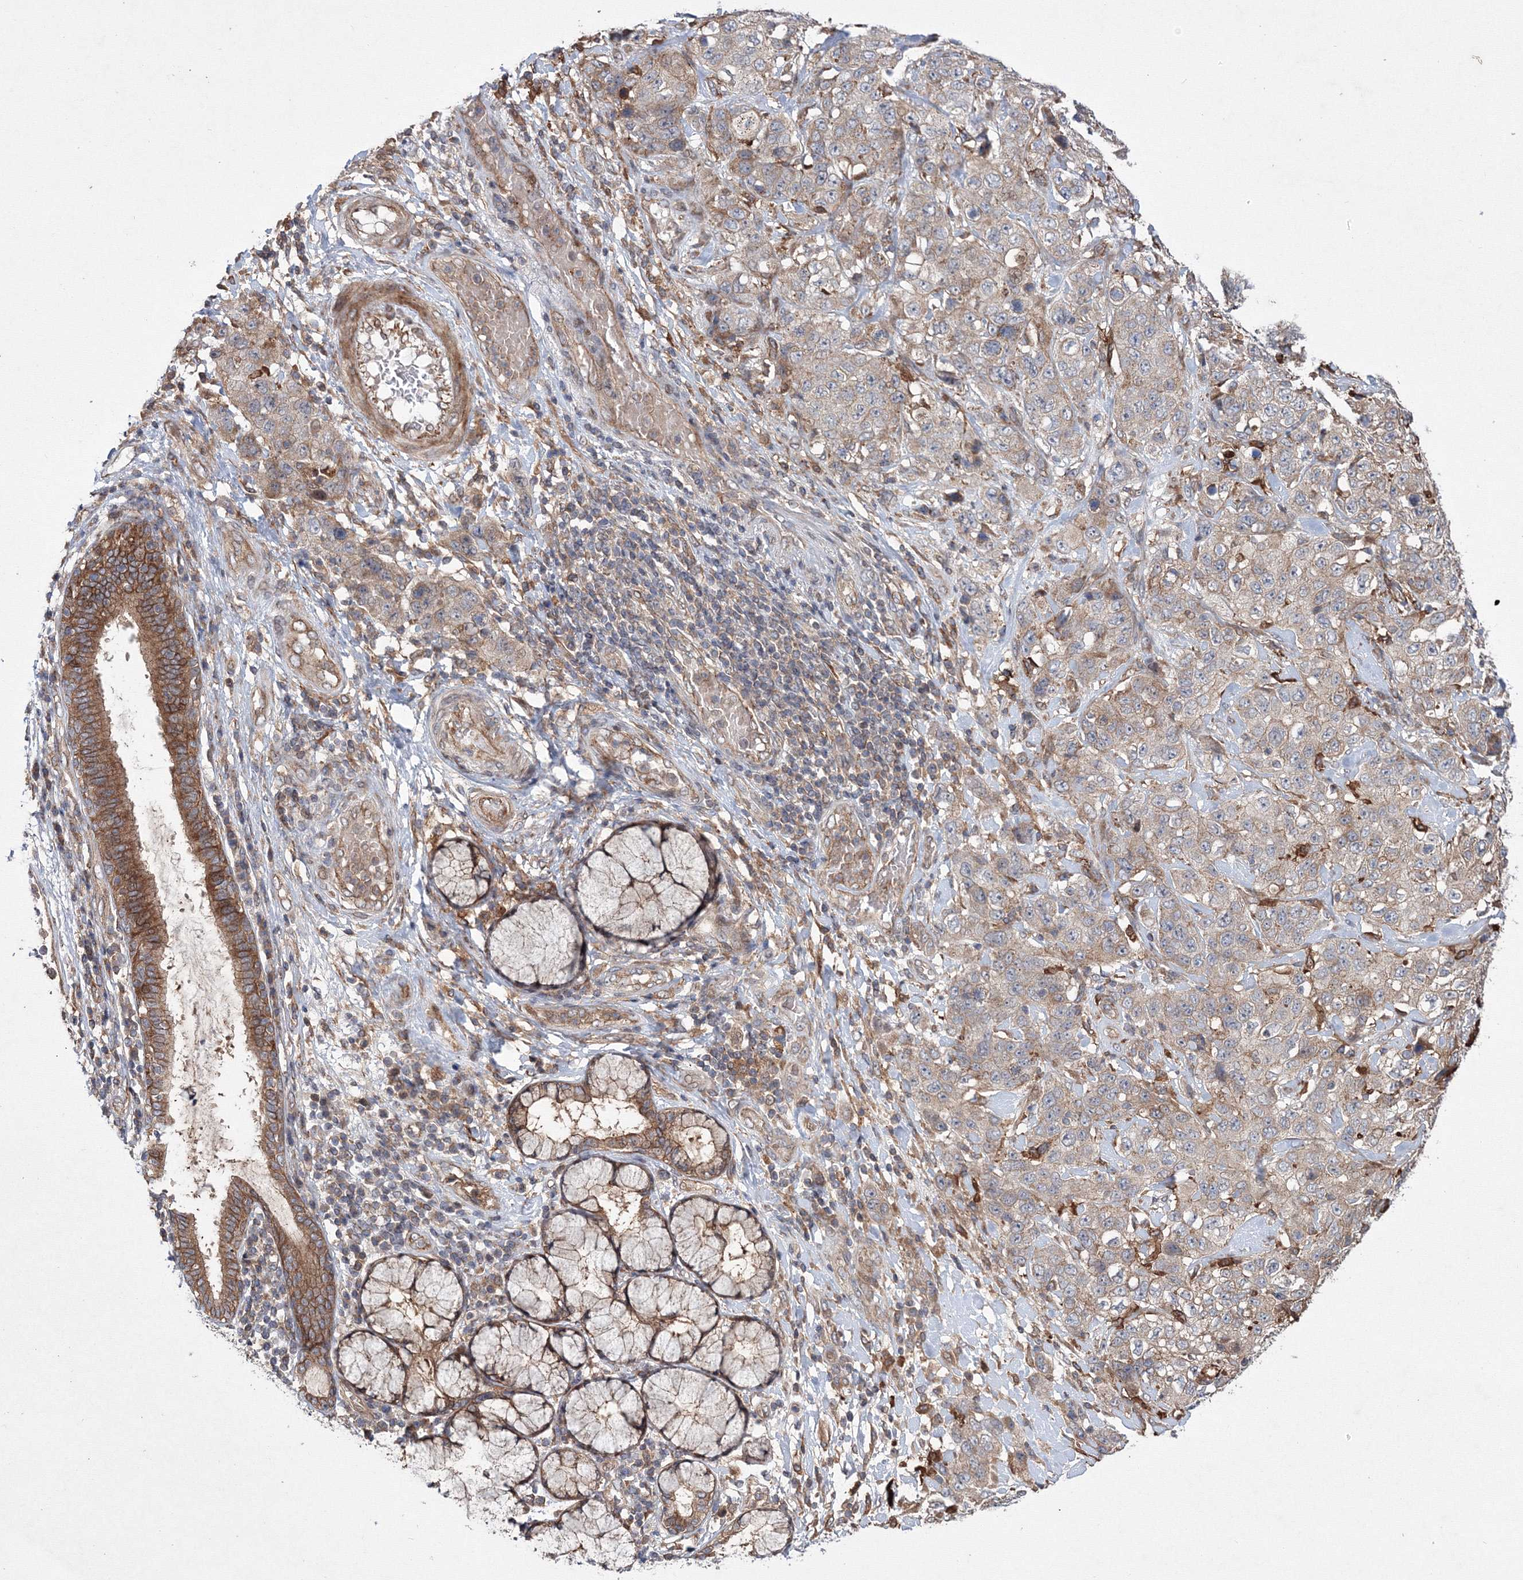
{"staining": {"intensity": "weak", "quantity": ">75%", "location": "cytoplasmic/membranous"}, "tissue": "stomach cancer", "cell_type": "Tumor cells", "image_type": "cancer", "snomed": [{"axis": "morphology", "description": "Adenocarcinoma, NOS"}, {"axis": "topography", "description": "Stomach"}], "caption": "A brown stain highlights weak cytoplasmic/membranous expression of a protein in adenocarcinoma (stomach) tumor cells.", "gene": "RANBP3L", "patient": {"sex": "male", "age": 48}}